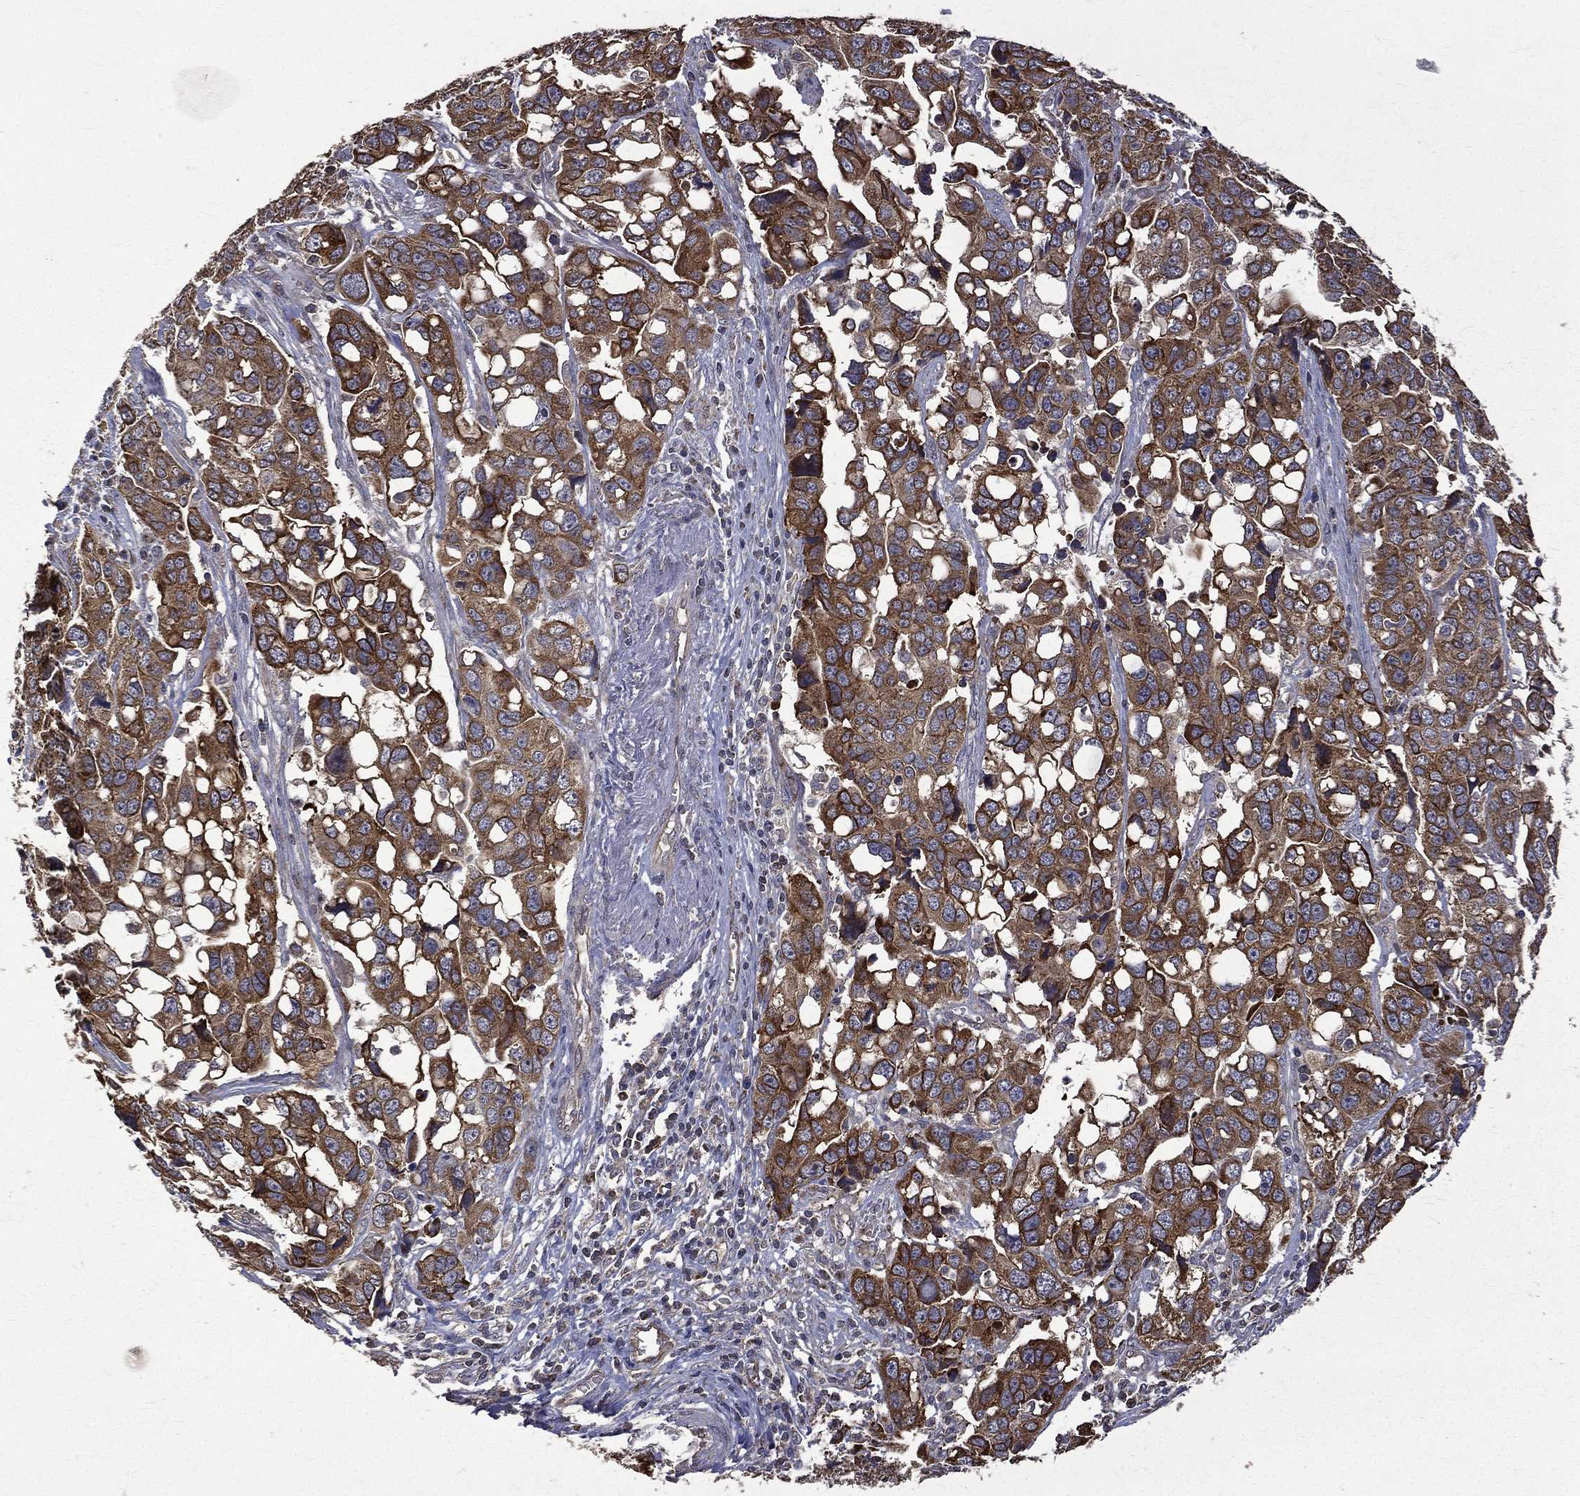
{"staining": {"intensity": "strong", "quantity": ">75%", "location": "cytoplasmic/membranous"}, "tissue": "ovarian cancer", "cell_type": "Tumor cells", "image_type": "cancer", "snomed": [{"axis": "morphology", "description": "Carcinoma, endometroid"}, {"axis": "topography", "description": "Ovary"}], "caption": "This histopathology image reveals immunohistochemistry (IHC) staining of human ovarian endometroid carcinoma, with high strong cytoplasmic/membranous staining in approximately >75% of tumor cells.", "gene": "RPGR", "patient": {"sex": "female", "age": 78}}